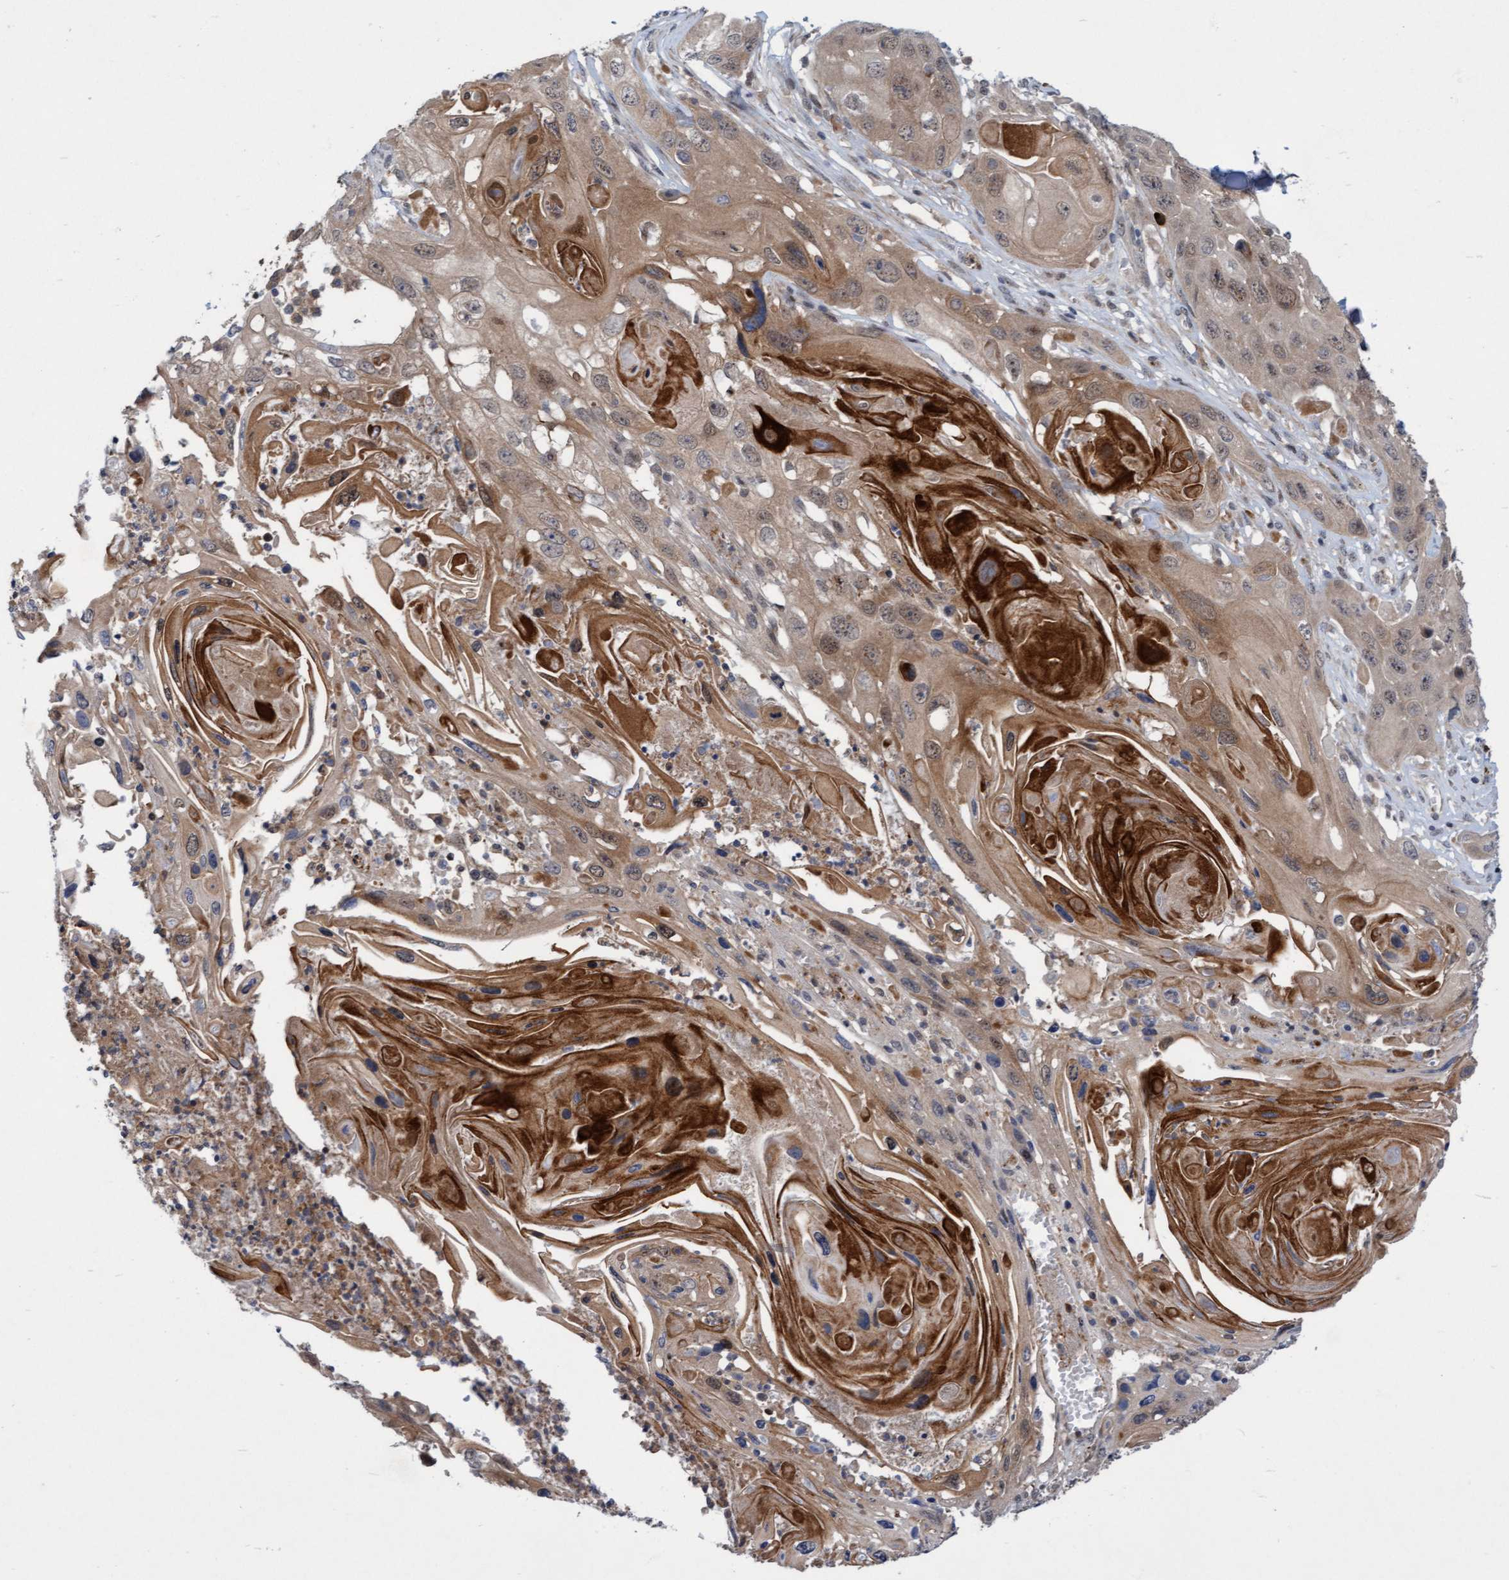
{"staining": {"intensity": "moderate", "quantity": ">75%", "location": "cytoplasmic/membranous,nuclear"}, "tissue": "skin cancer", "cell_type": "Tumor cells", "image_type": "cancer", "snomed": [{"axis": "morphology", "description": "Squamous cell carcinoma, NOS"}, {"axis": "topography", "description": "Skin"}], "caption": "A photomicrograph of skin cancer (squamous cell carcinoma) stained for a protein shows moderate cytoplasmic/membranous and nuclear brown staining in tumor cells.", "gene": "RAP1GAP2", "patient": {"sex": "male", "age": 55}}